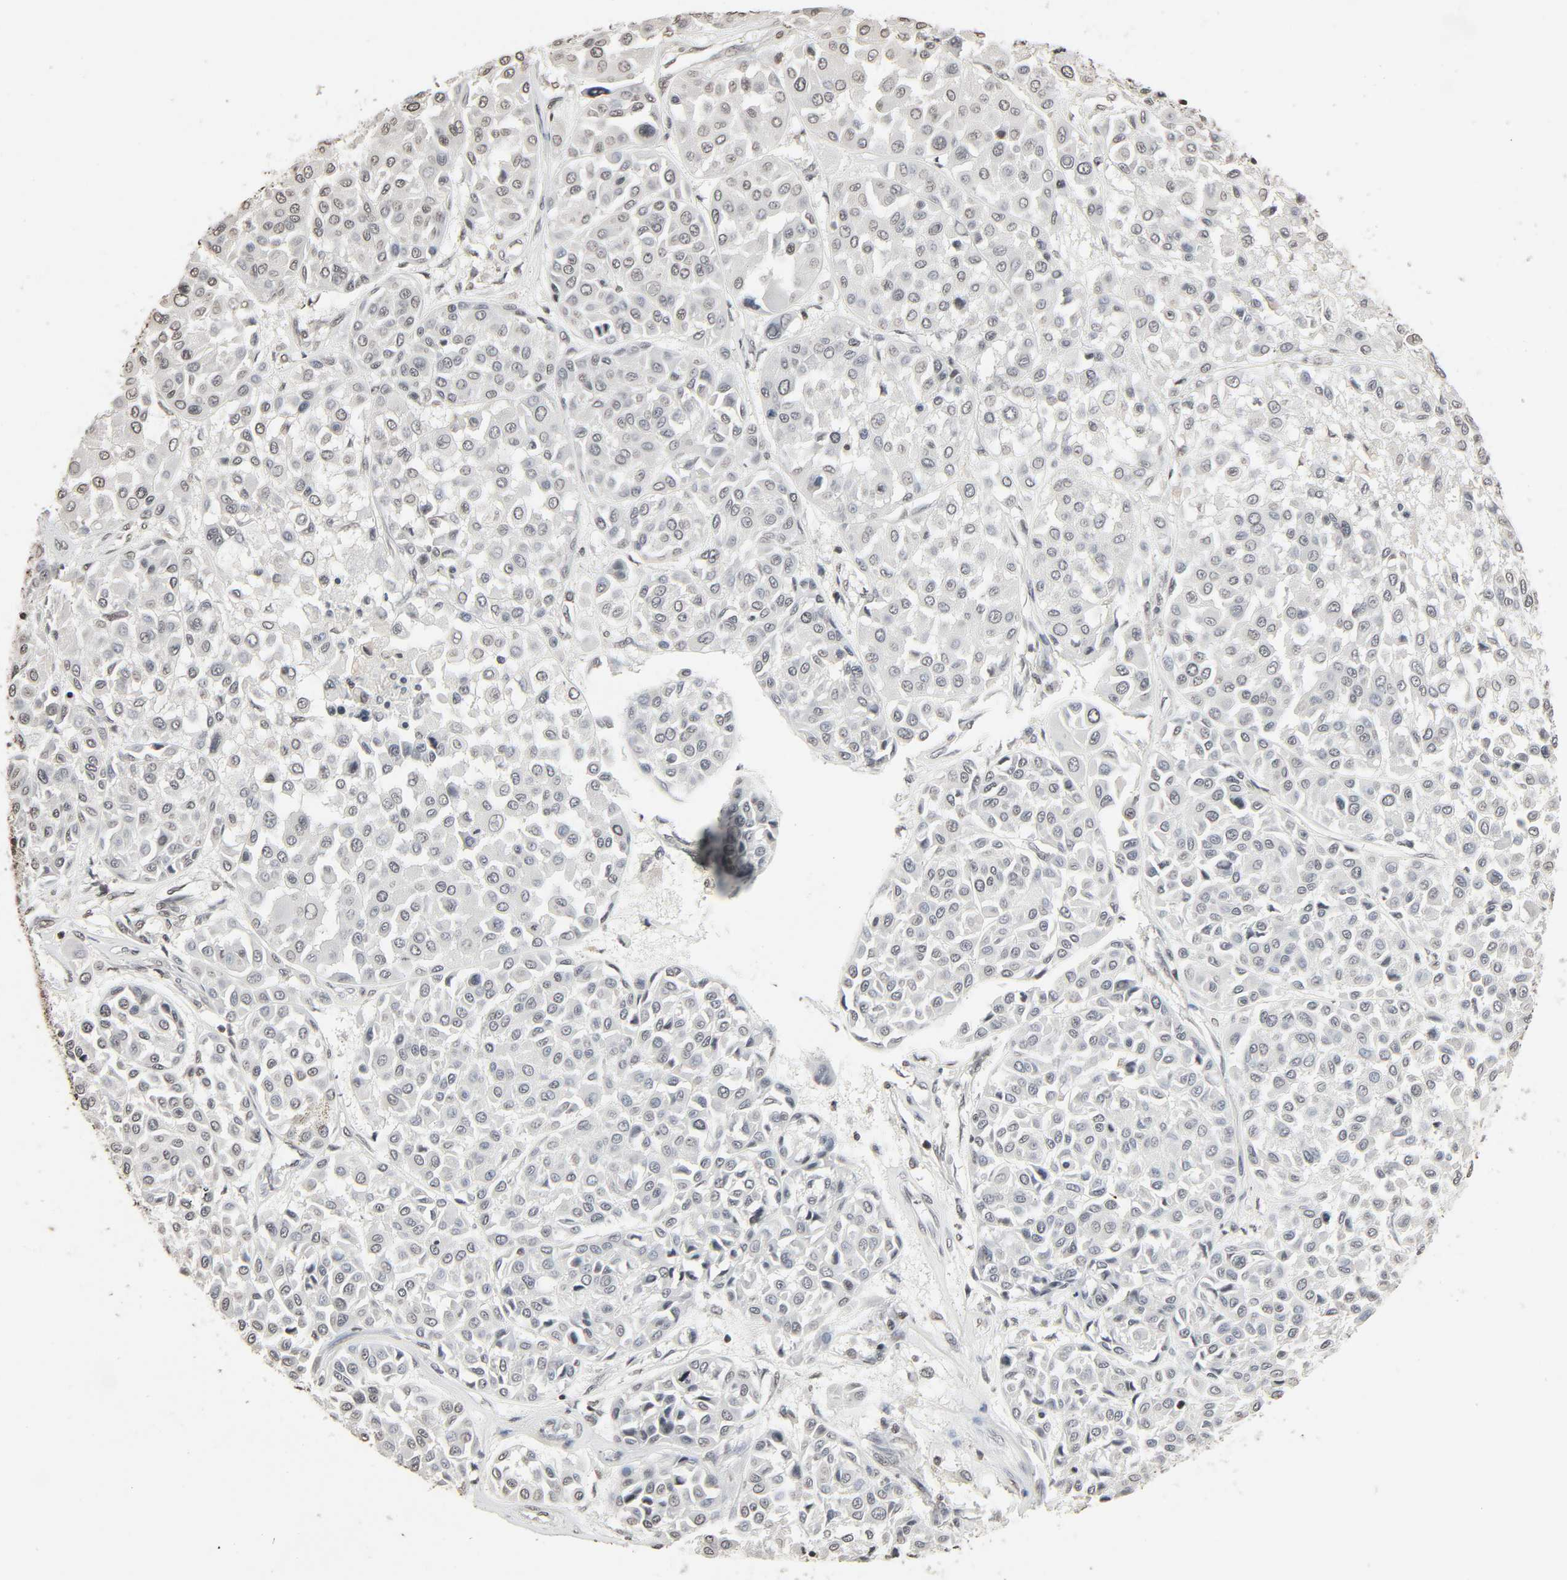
{"staining": {"intensity": "negative", "quantity": "none", "location": "none"}, "tissue": "melanoma", "cell_type": "Tumor cells", "image_type": "cancer", "snomed": [{"axis": "morphology", "description": "Malignant melanoma, Metastatic site"}, {"axis": "topography", "description": "Soft tissue"}], "caption": "IHC of melanoma exhibits no staining in tumor cells.", "gene": "STK4", "patient": {"sex": "male", "age": 41}}